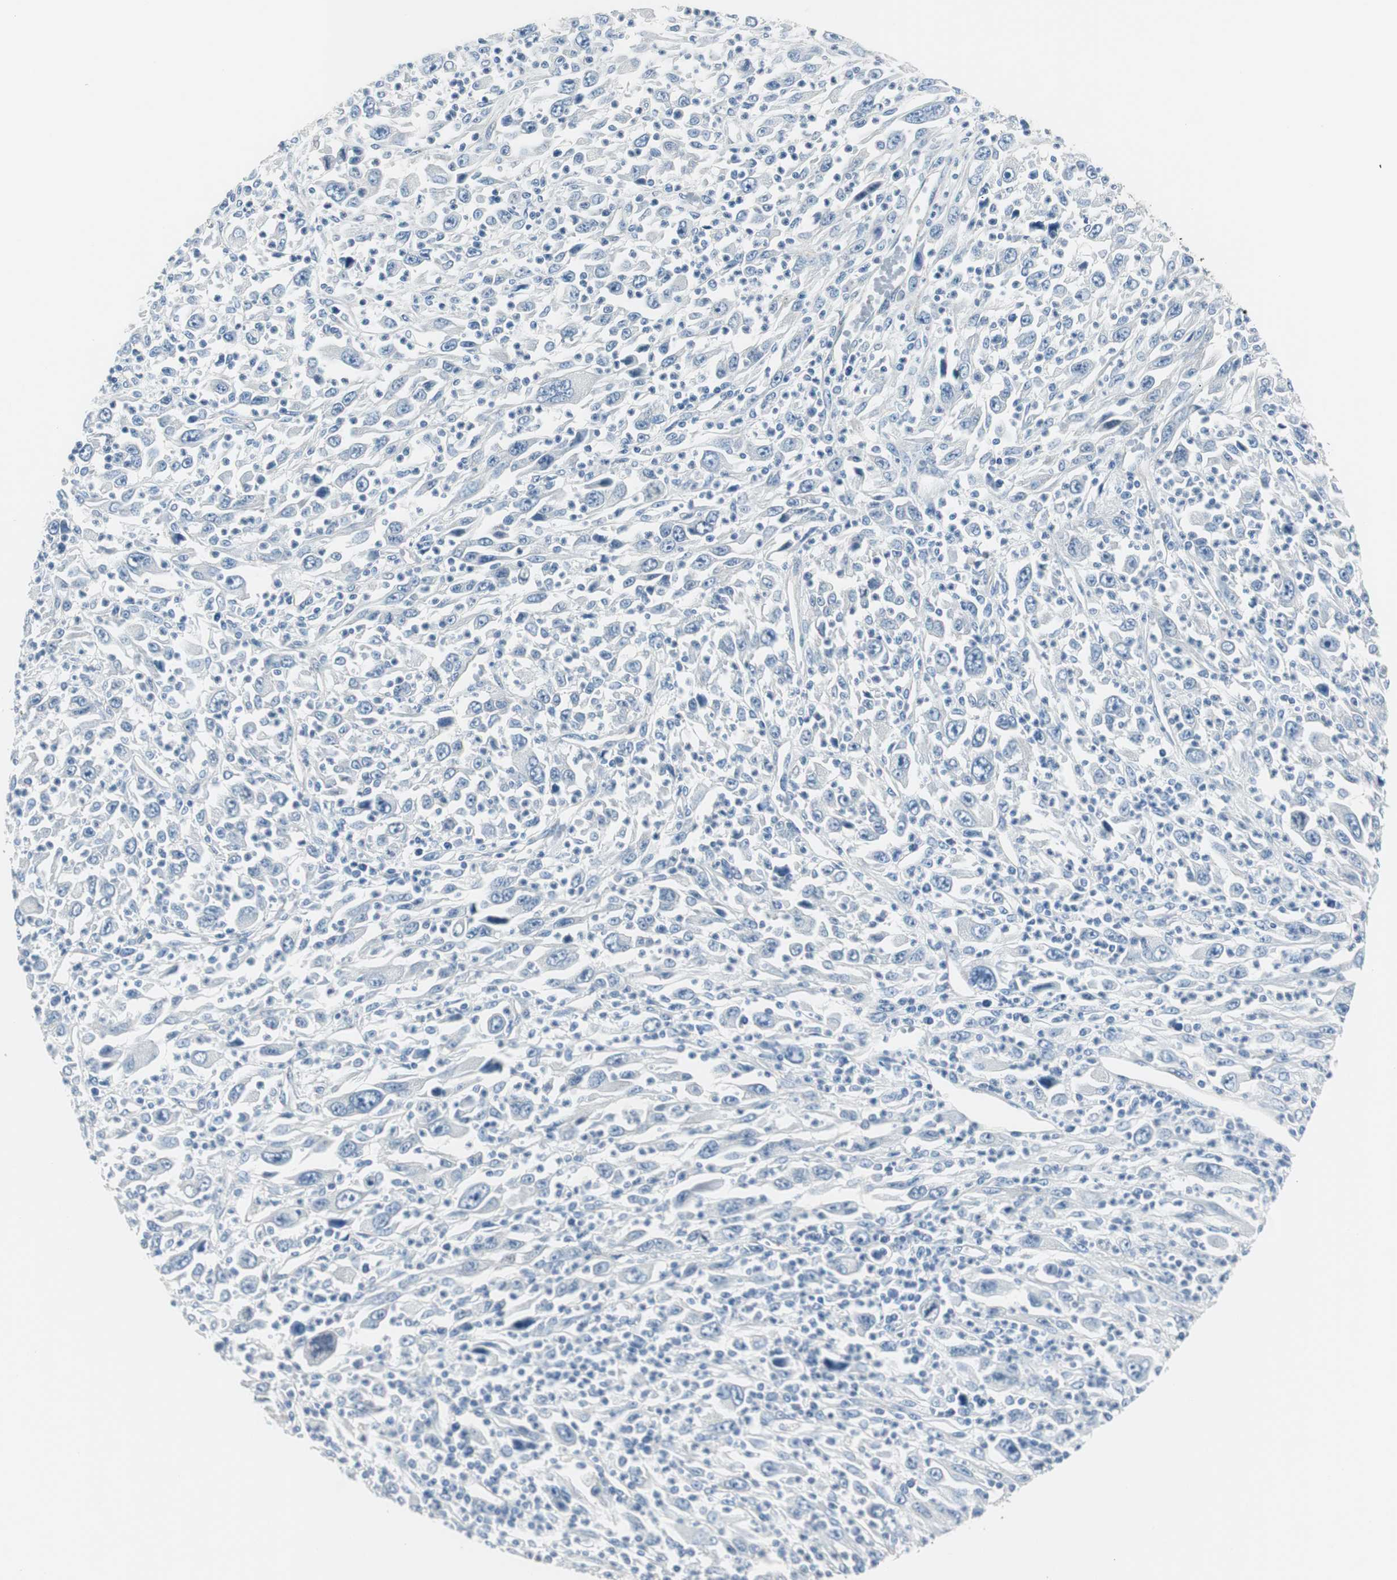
{"staining": {"intensity": "negative", "quantity": "none", "location": "none"}, "tissue": "melanoma", "cell_type": "Tumor cells", "image_type": "cancer", "snomed": [{"axis": "morphology", "description": "Malignant melanoma, Metastatic site"}, {"axis": "topography", "description": "Skin"}], "caption": "IHC of human melanoma demonstrates no staining in tumor cells.", "gene": "STXBP4", "patient": {"sex": "female", "age": 56}}